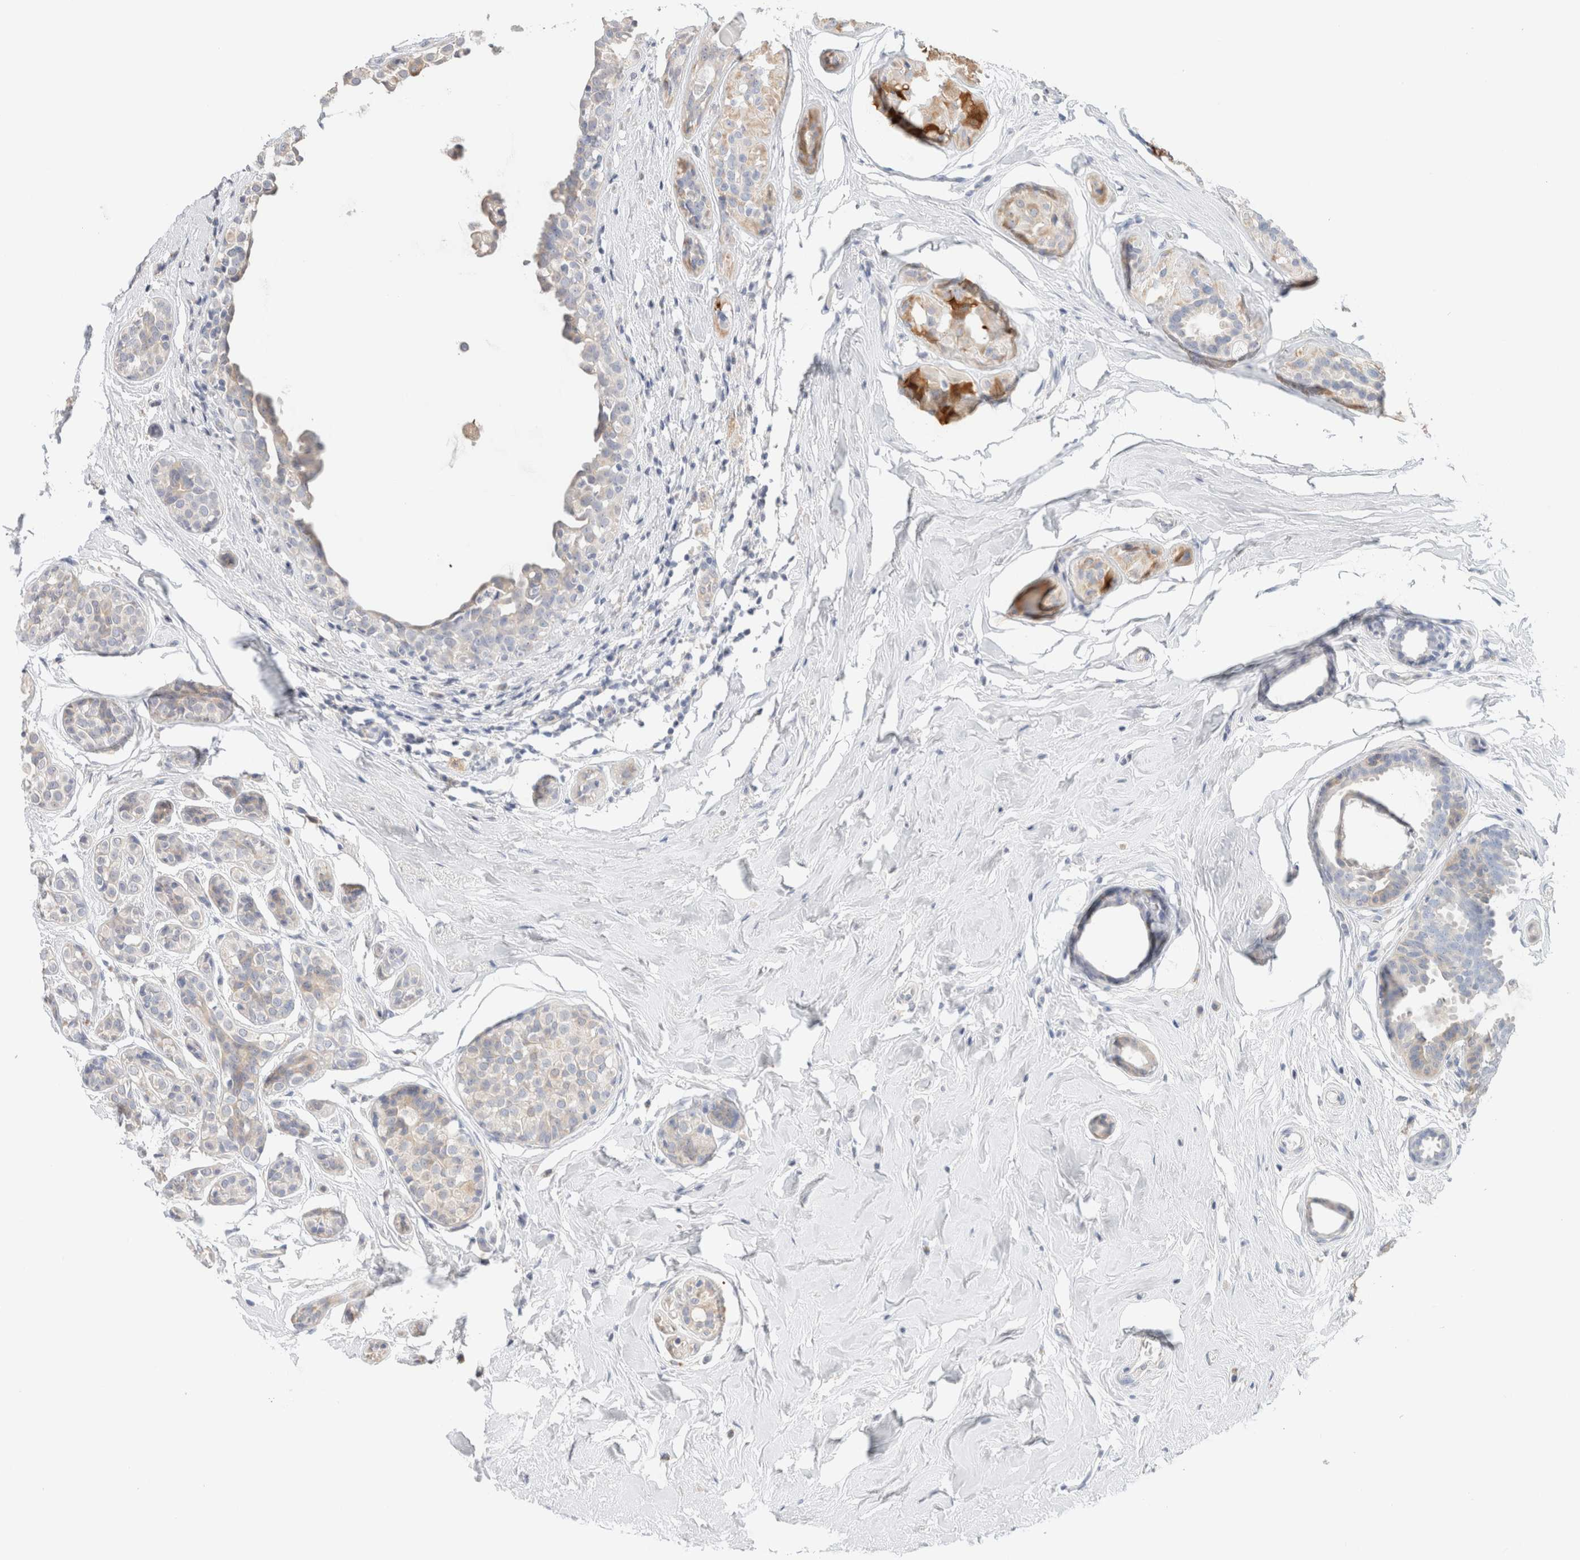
{"staining": {"intensity": "moderate", "quantity": "25%-75%", "location": "cytoplasmic/membranous"}, "tissue": "breast cancer", "cell_type": "Tumor cells", "image_type": "cancer", "snomed": [{"axis": "morphology", "description": "Duct carcinoma"}, {"axis": "topography", "description": "Breast"}], "caption": "Protein staining of breast infiltrating ductal carcinoma tissue demonstrates moderate cytoplasmic/membranous expression in about 25%-75% of tumor cells. (DAB (3,3'-diaminobenzidine) = brown stain, brightfield microscopy at high magnification).", "gene": "CA13", "patient": {"sex": "female", "age": 55}}